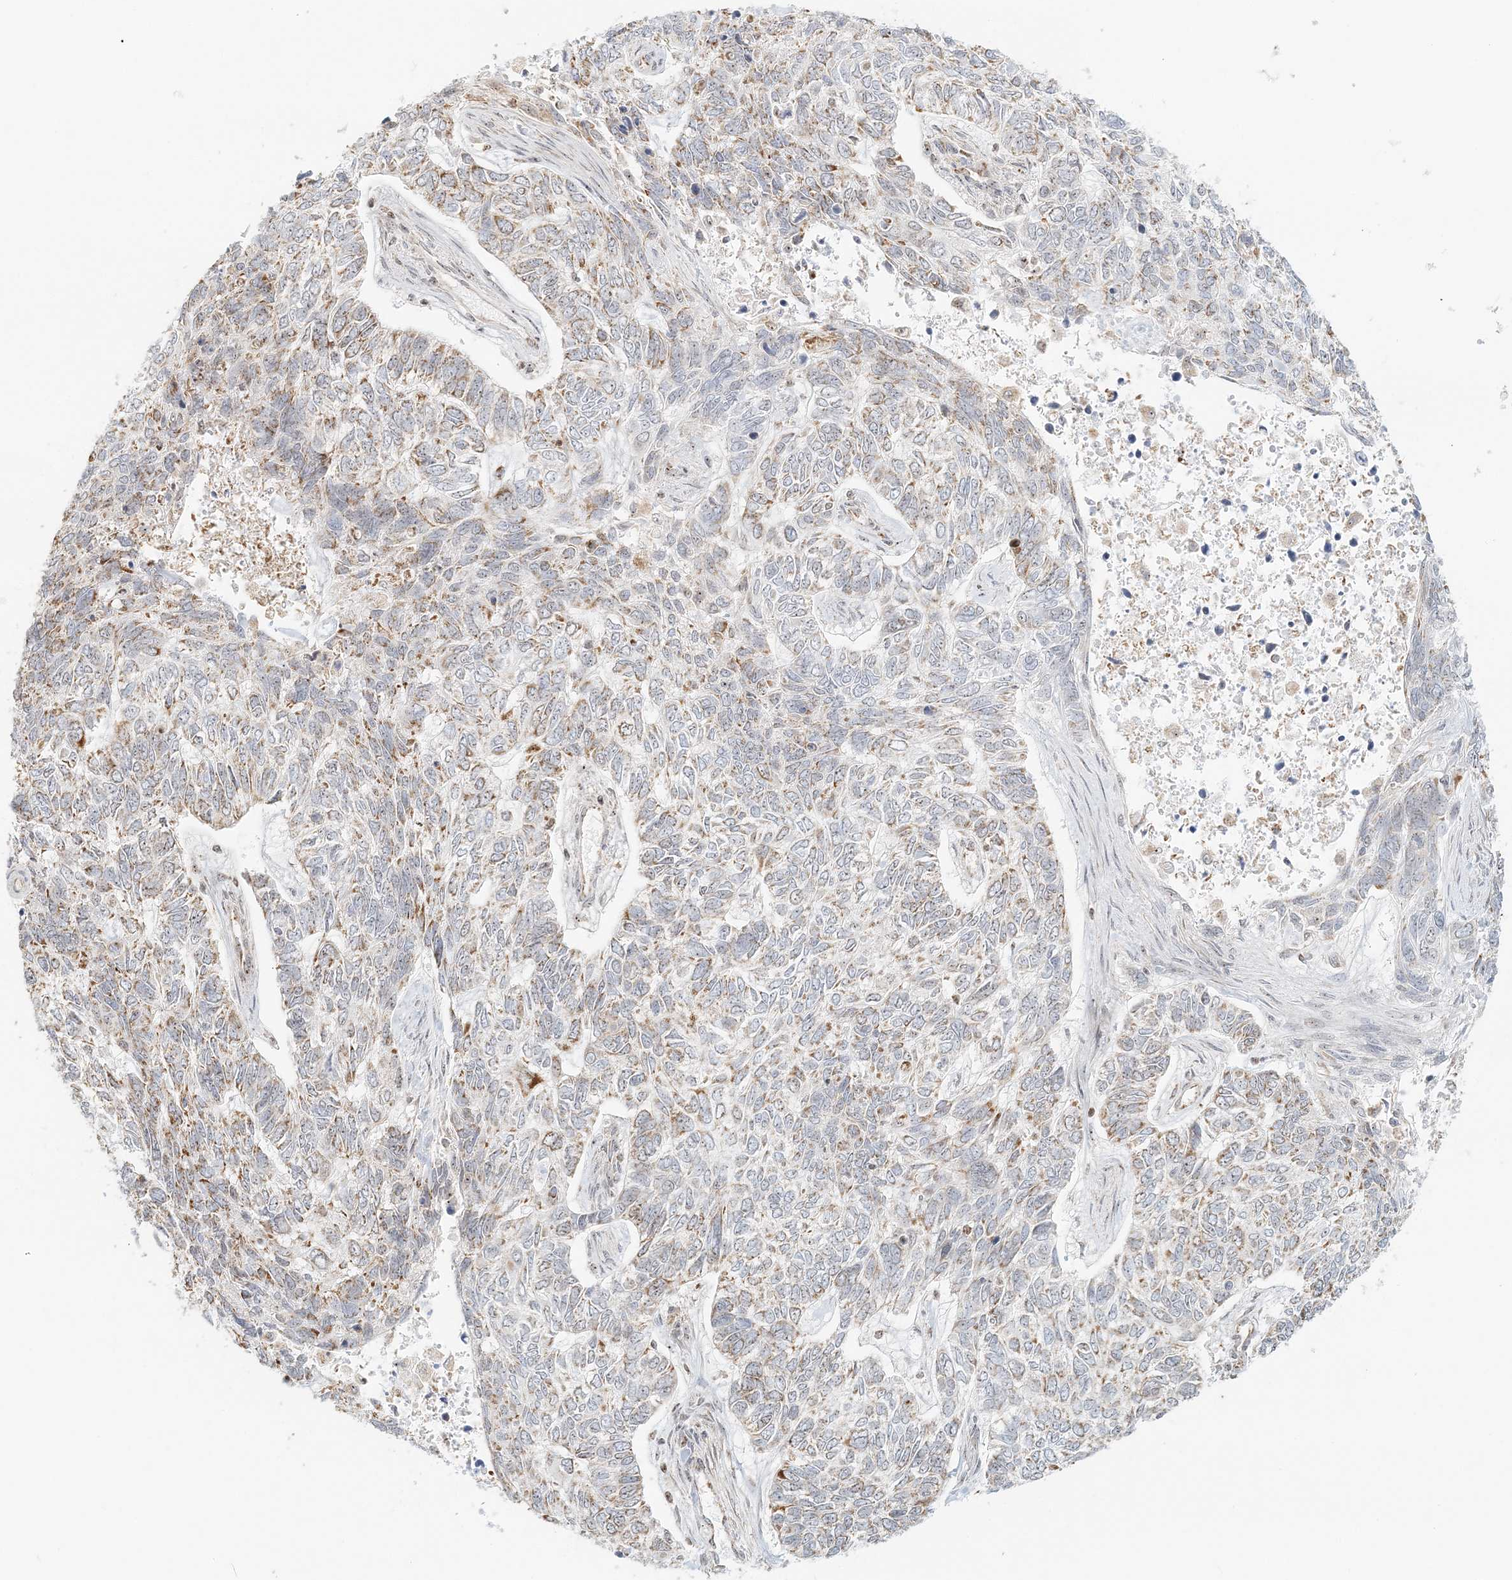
{"staining": {"intensity": "negative", "quantity": "none", "location": "none"}, "tissue": "skin cancer", "cell_type": "Tumor cells", "image_type": "cancer", "snomed": [{"axis": "morphology", "description": "Basal cell carcinoma"}, {"axis": "topography", "description": "Skin"}], "caption": "This is an immunohistochemistry (IHC) micrograph of human basal cell carcinoma (skin). There is no positivity in tumor cells.", "gene": "UBE2F", "patient": {"sex": "female", "age": 65}}